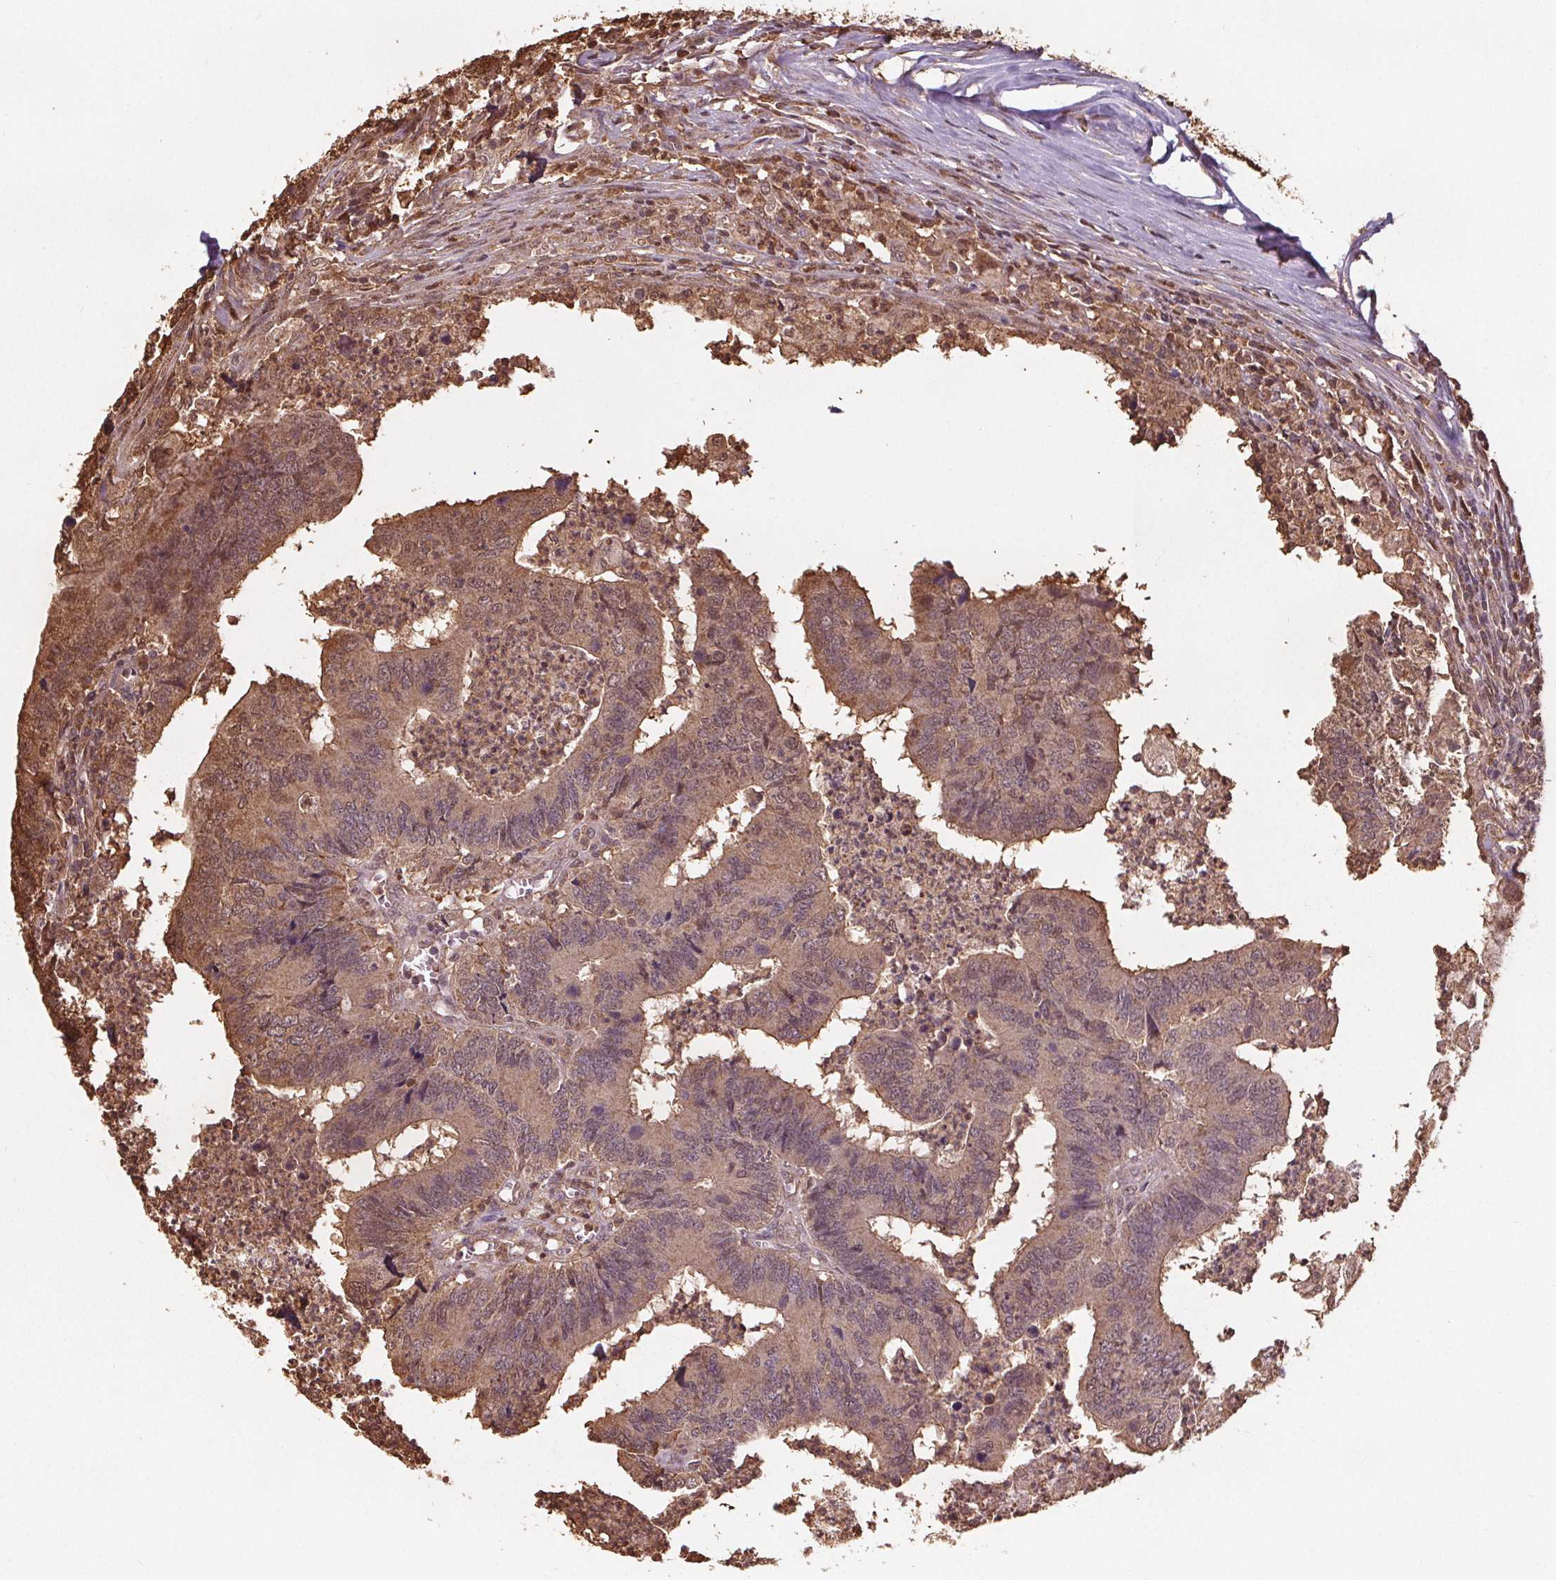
{"staining": {"intensity": "moderate", "quantity": ">75%", "location": "cytoplasmic/membranous,nuclear"}, "tissue": "colorectal cancer", "cell_type": "Tumor cells", "image_type": "cancer", "snomed": [{"axis": "morphology", "description": "Adenocarcinoma, NOS"}, {"axis": "topography", "description": "Colon"}], "caption": "This photomicrograph shows adenocarcinoma (colorectal) stained with immunohistochemistry to label a protein in brown. The cytoplasmic/membranous and nuclear of tumor cells show moderate positivity for the protein. Nuclei are counter-stained blue.", "gene": "ENO1", "patient": {"sex": "female", "age": 67}}